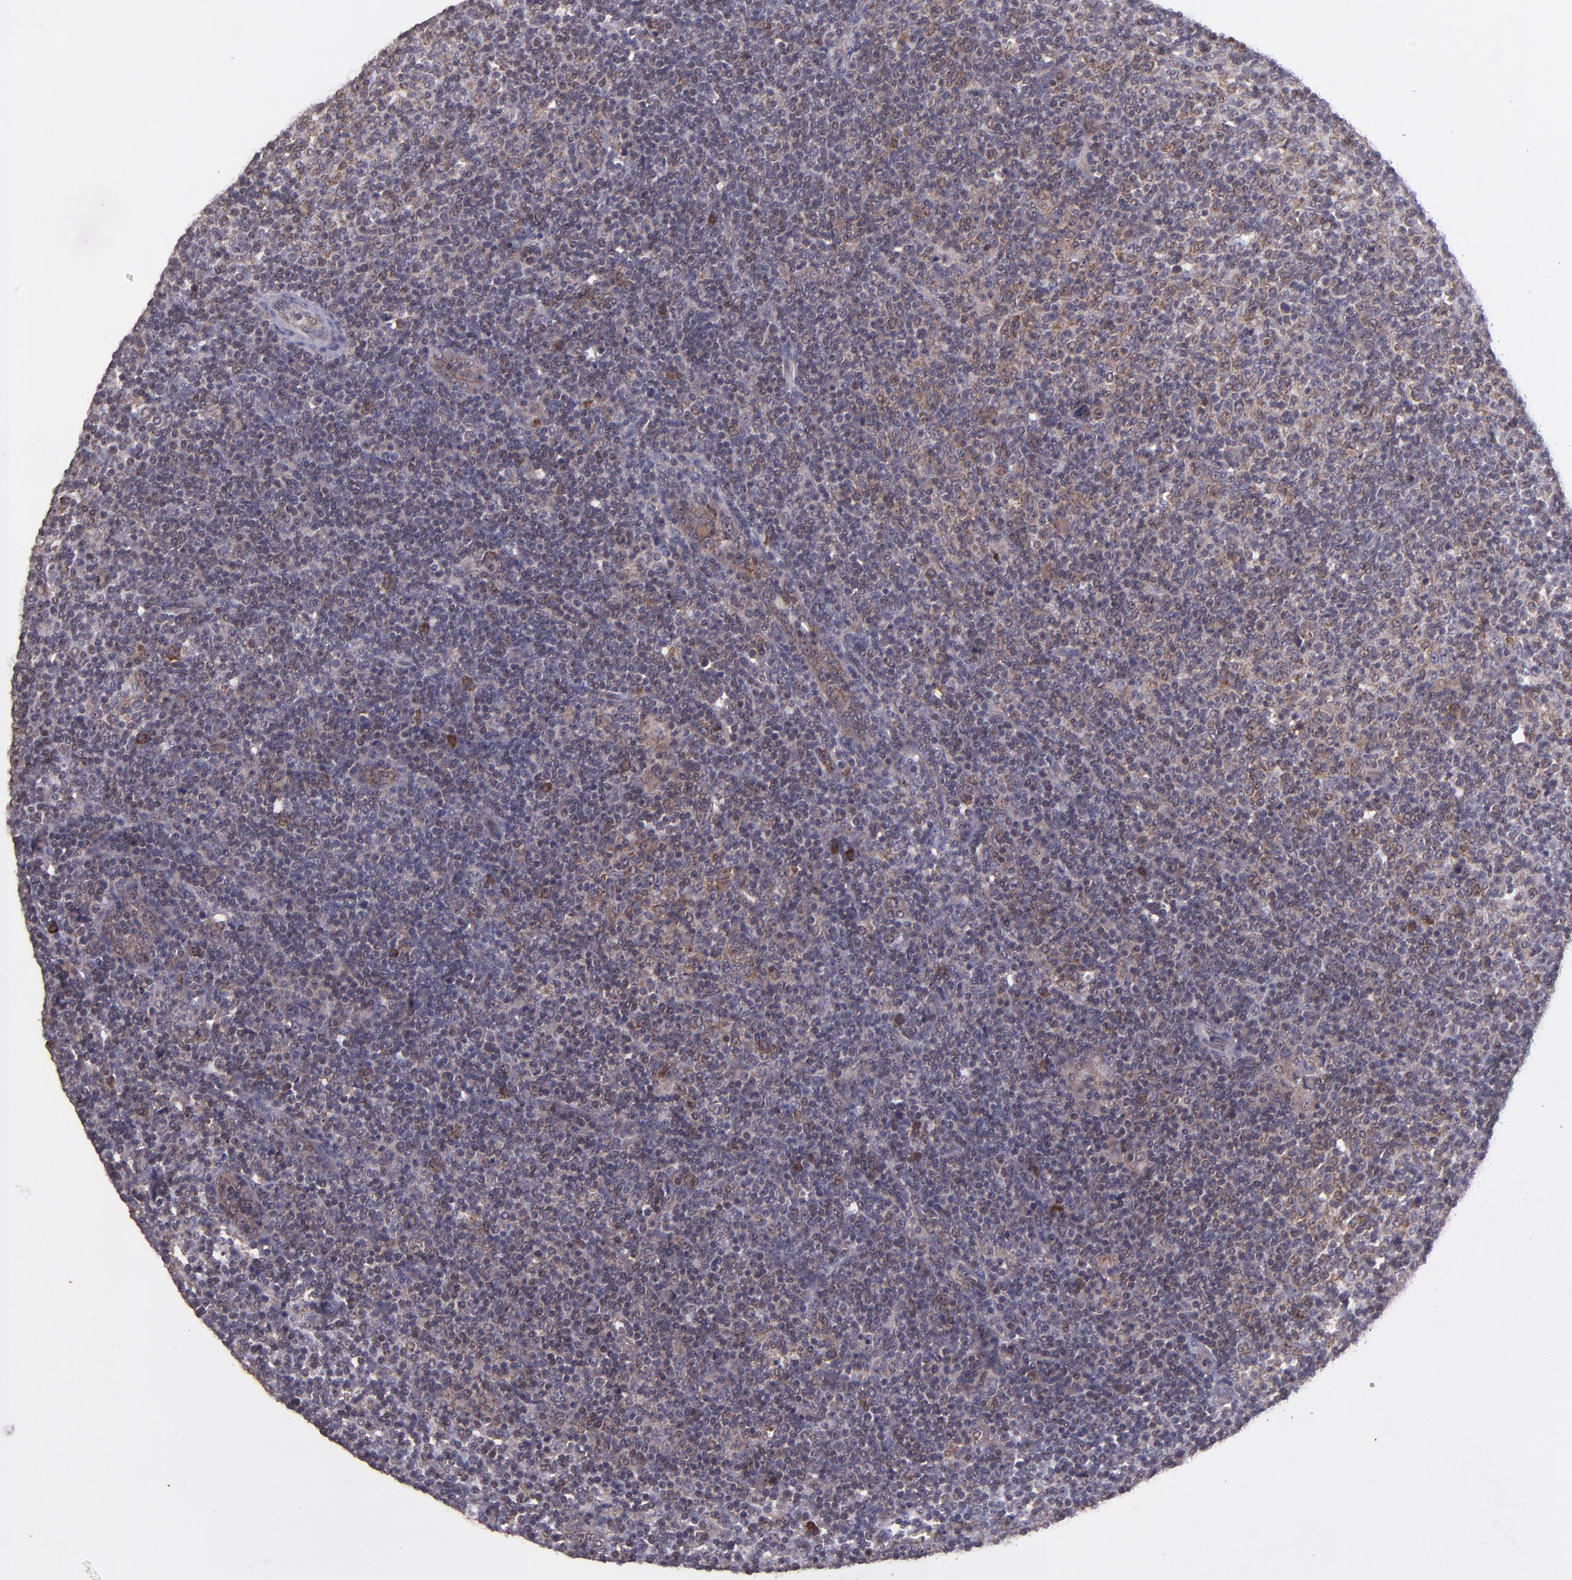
{"staining": {"intensity": "moderate", "quantity": ">75%", "location": "cytoplasmic/membranous"}, "tissue": "lymphoma", "cell_type": "Tumor cells", "image_type": "cancer", "snomed": [{"axis": "morphology", "description": "Malignant lymphoma, non-Hodgkin's type, Low grade"}, {"axis": "topography", "description": "Lymph node"}], "caption": "Moderate cytoplasmic/membranous staining is seen in about >75% of tumor cells in low-grade malignant lymphoma, non-Hodgkin's type.", "gene": "USP51", "patient": {"sex": "male", "age": 70}}